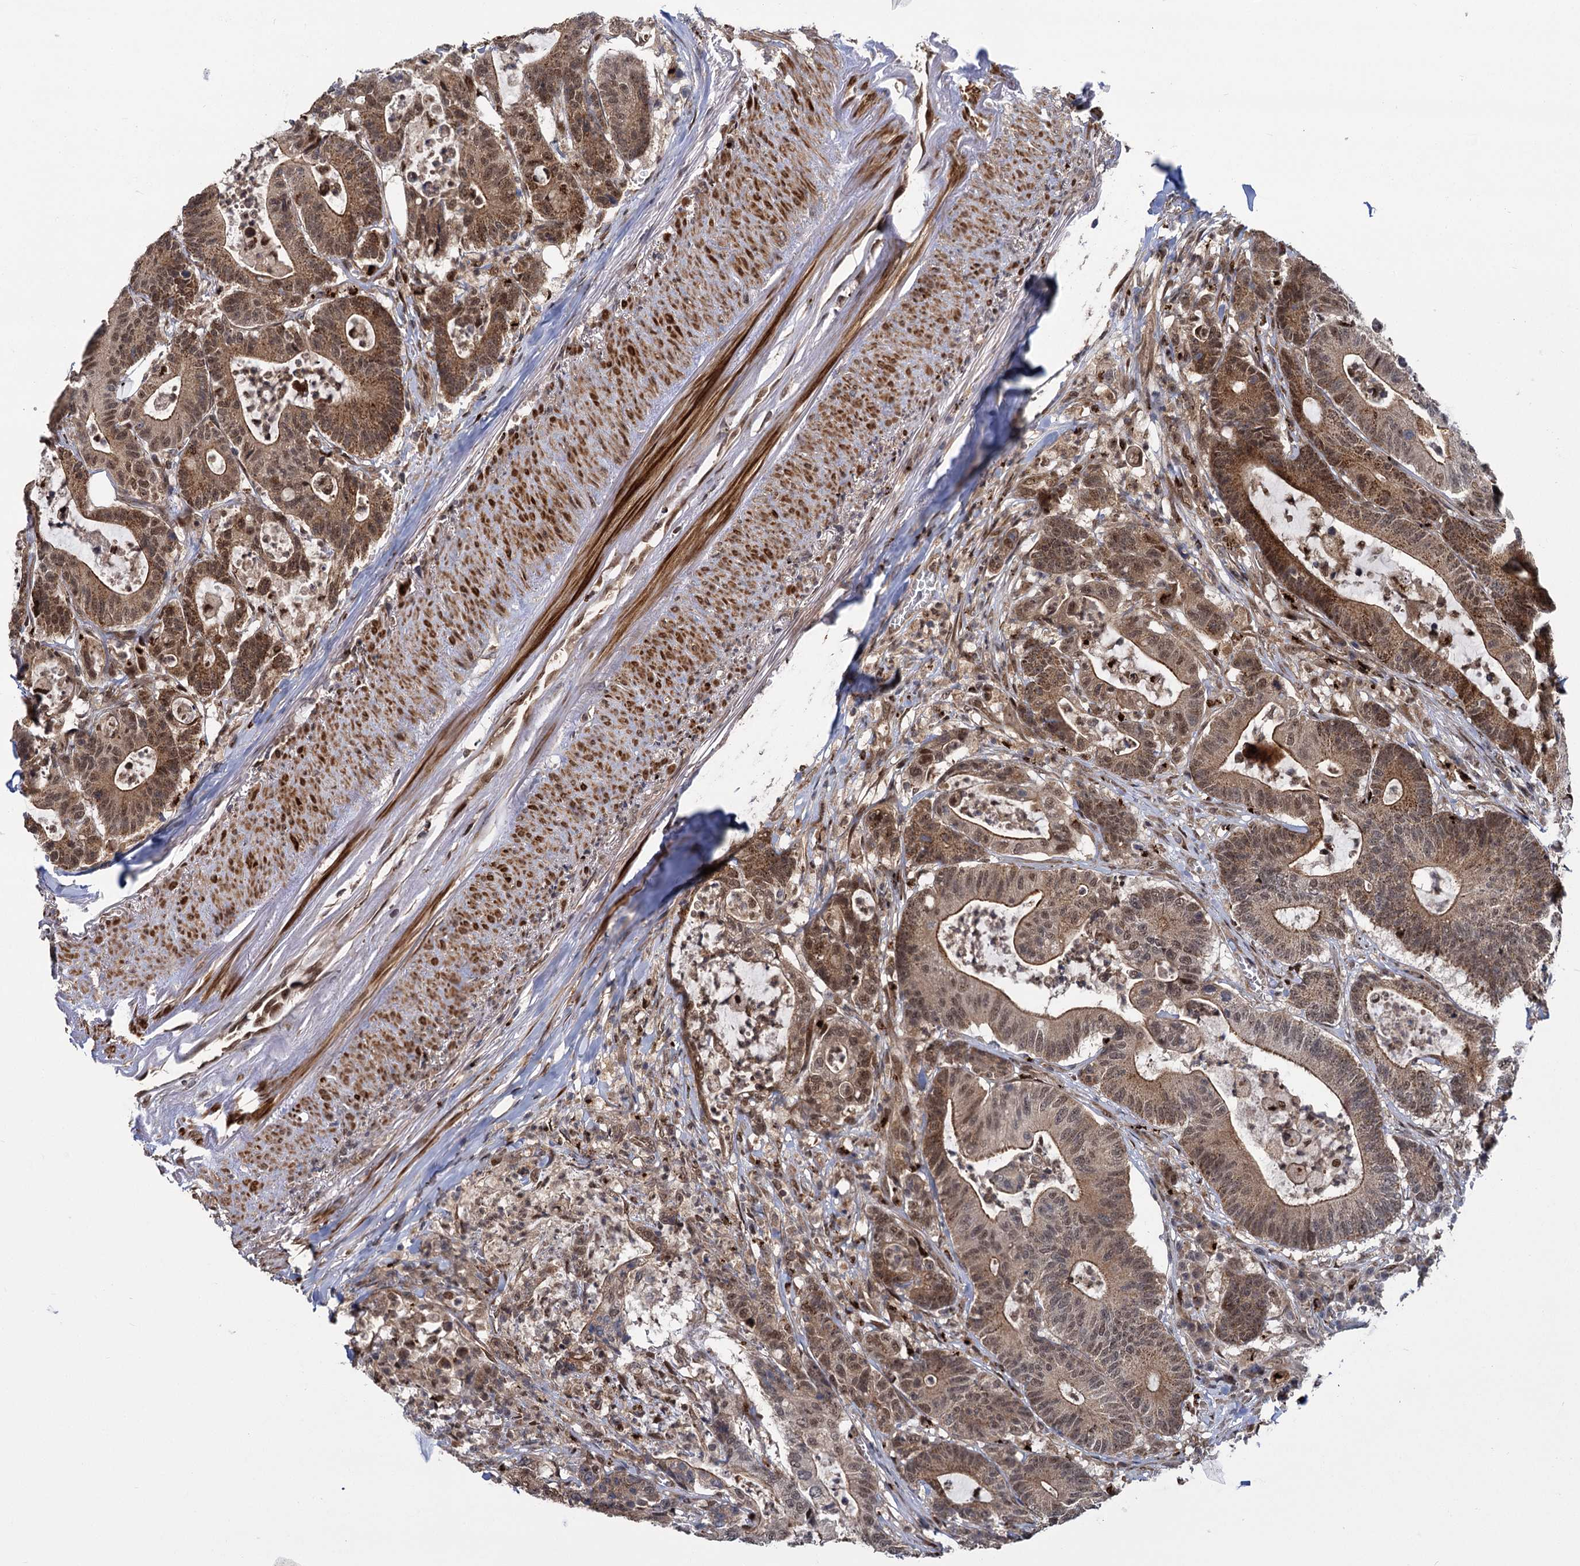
{"staining": {"intensity": "moderate", "quantity": ">75%", "location": "cytoplasmic/membranous,nuclear"}, "tissue": "colorectal cancer", "cell_type": "Tumor cells", "image_type": "cancer", "snomed": [{"axis": "morphology", "description": "Adenocarcinoma, NOS"}, {"axis": "topography", "description": "Colon"}], "caption": "This is a photomicrograph of immunohistochemistry staining of colorectal cancer (adenocarcinoma), which shows moderate staining in the cytoplasmic/membranous and nuclear of tumor cells.", "gene": "GAL3ST4", "patient": {"sex": "female", "age": 84}}